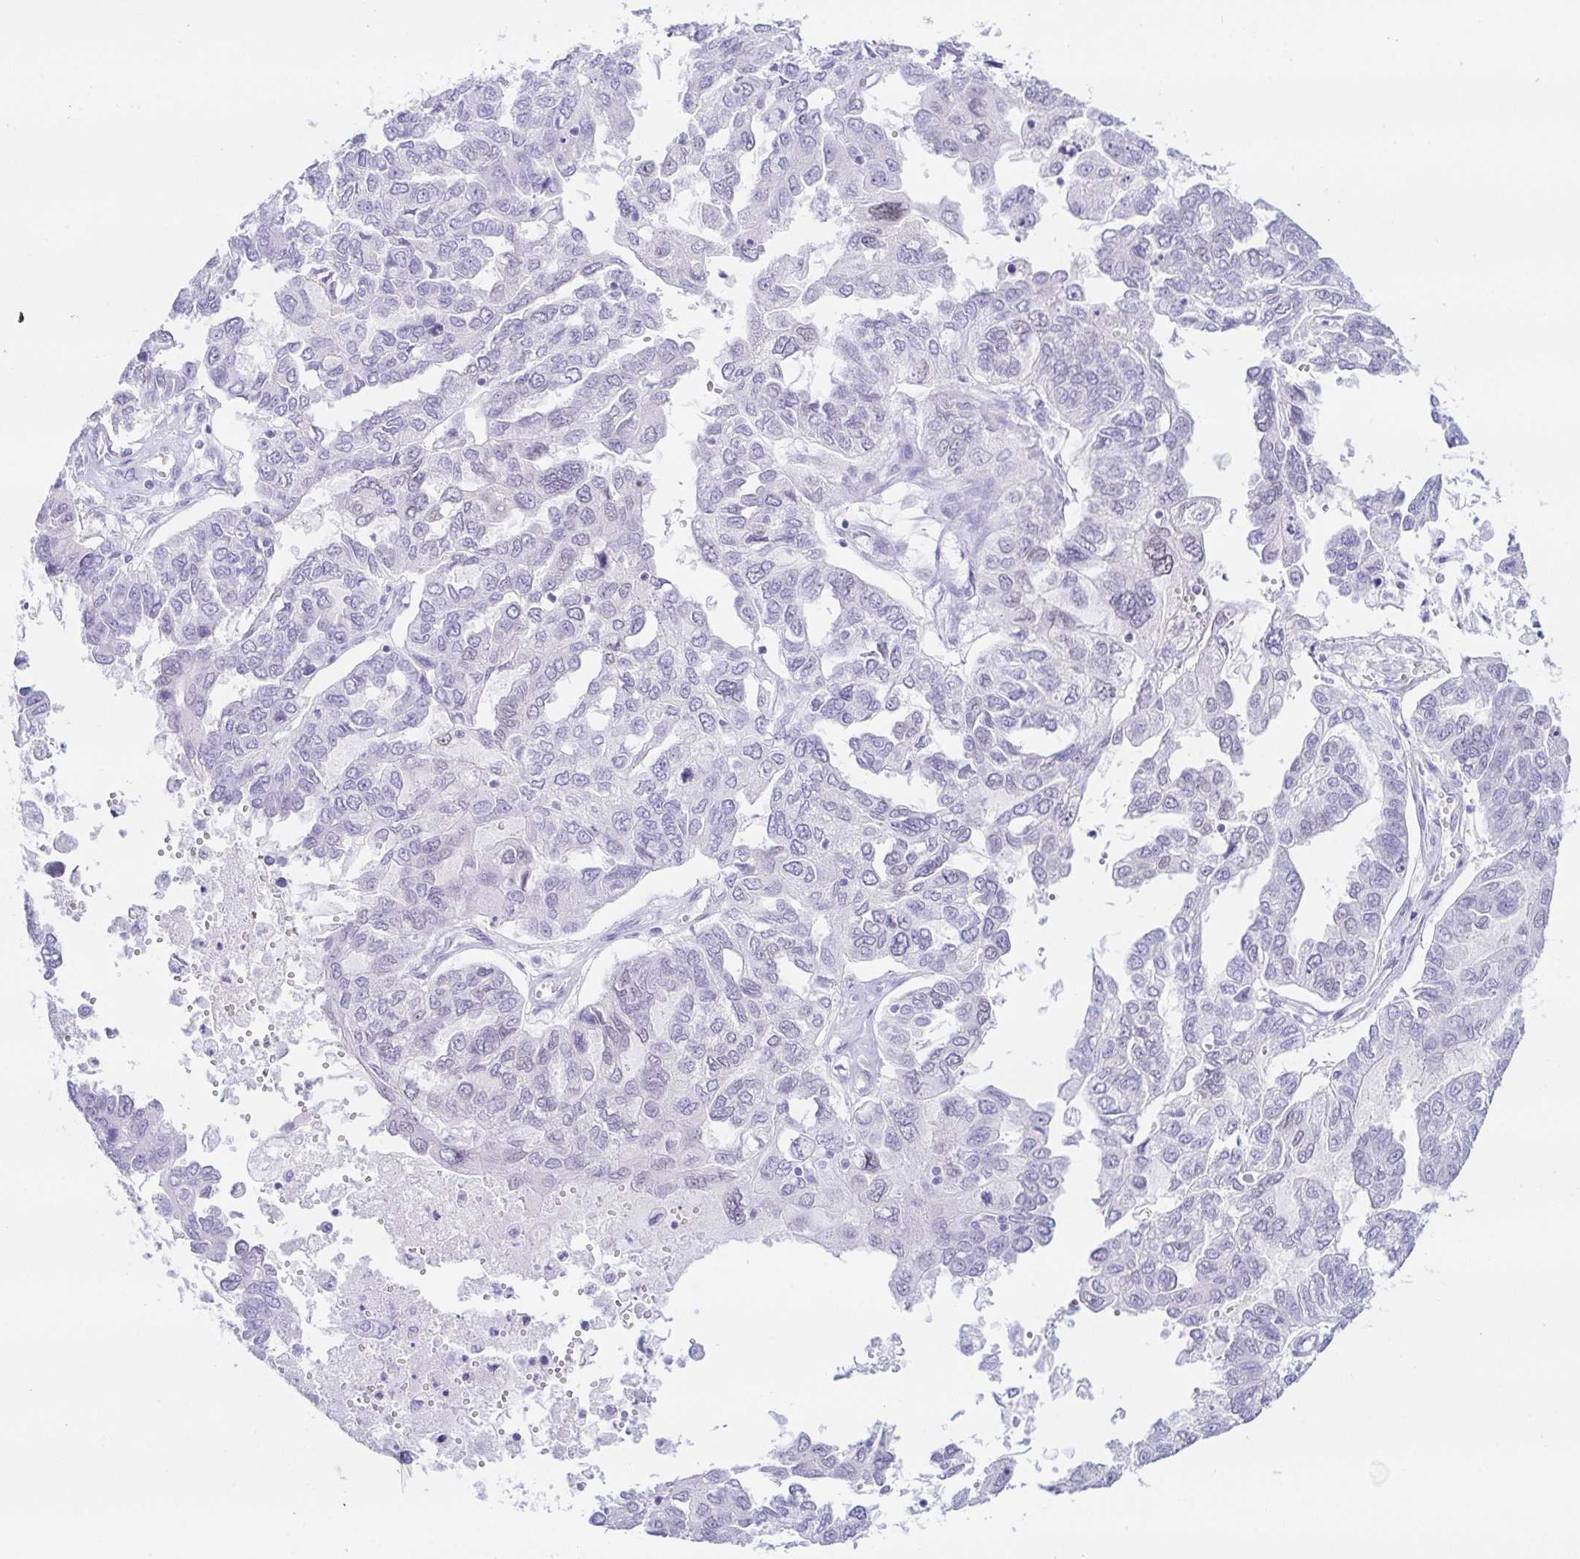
{"staining": {"intensity": "weak", "quantity": "<25%", "location": "nuclear"}, "tissue": "ovarian cancer", "cell_type": "Tumor cells", "image_type": "cancer", "snomed": [{"axis": "morphology", "description": "Cystadenocarcinoma, serous, NOS"}, {"axis": "topography", "description": "Ovary"}], "caption": "IHC histopathology image of neoplastic tissue: serous cystadenocarcinoma (ovarian) stained with DAB (3,3'-diaminobenzidine) shows no significant protein expression in tumor cells. Nuclei are stained in blue.", "gene": "PAX8", "patient": {"sex": "female", "age": 53}}